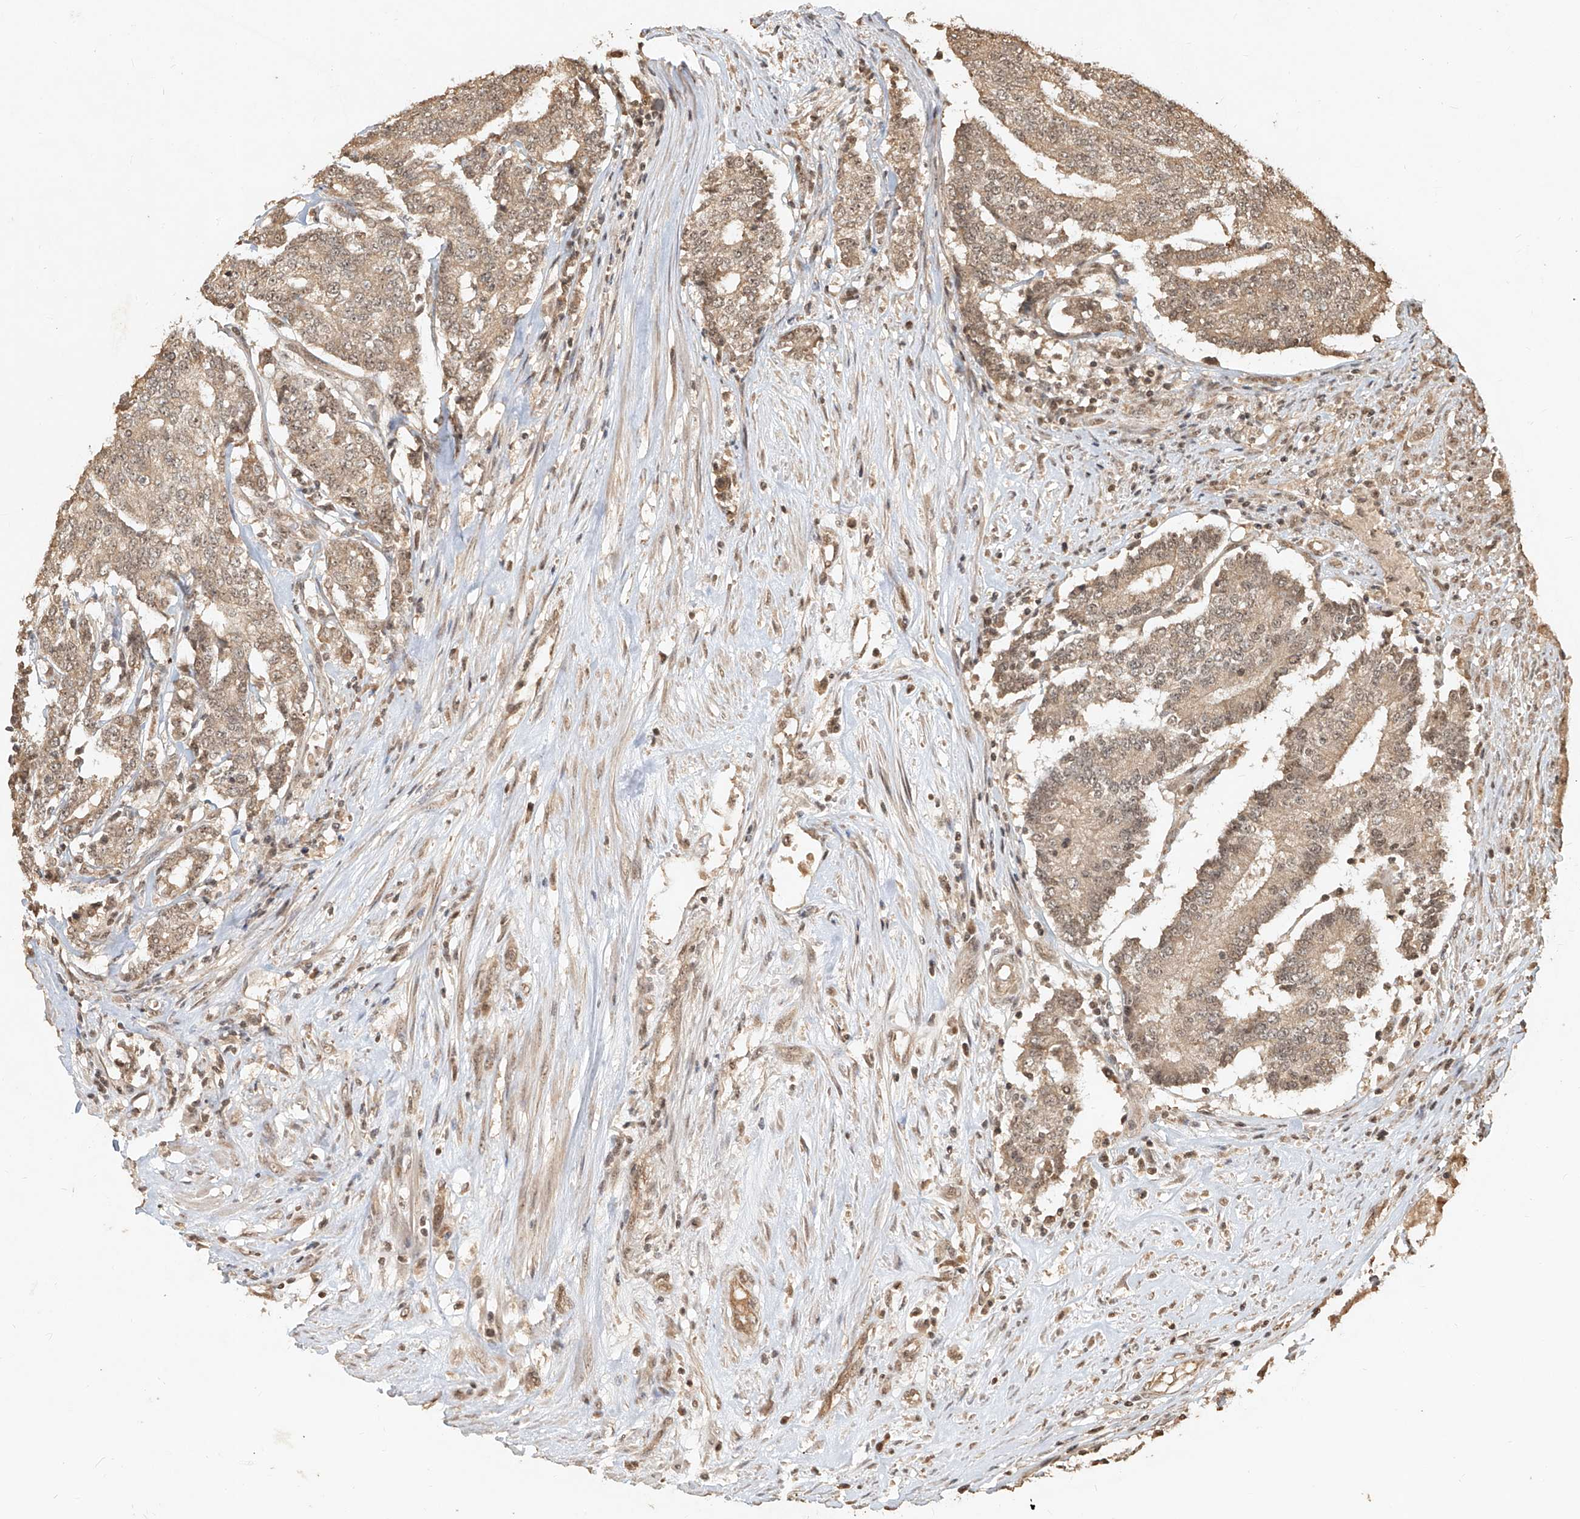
{"staining": {"intensity": "weak", "quantity": ">75%", "location": "cytoplasmic/membranous,nuclear"}, "tissue": "prostate cancer", "cell_type": "Tumor cells", "image_type": "cancer", "snomed": [{"axis": "morphology", "description": "Normal tissue, NOS"}, {"axis": "morphology", "description": "Adenocarcinoma, High grade"}, {"axis": "topography", "description": "Prostate"}, {"axis": "topography", "description": "Seminal veicle"}], "caption": "An image showing weak cytoplasmic/membranous and nuclear staining in approximately >75% of tumor cells in high-grade adenocarcinoma (prostate), as visualized by brown immunohistochemical staining.", "gene": "UBE2K", "patient": {"sex": "male", "age": 55}}